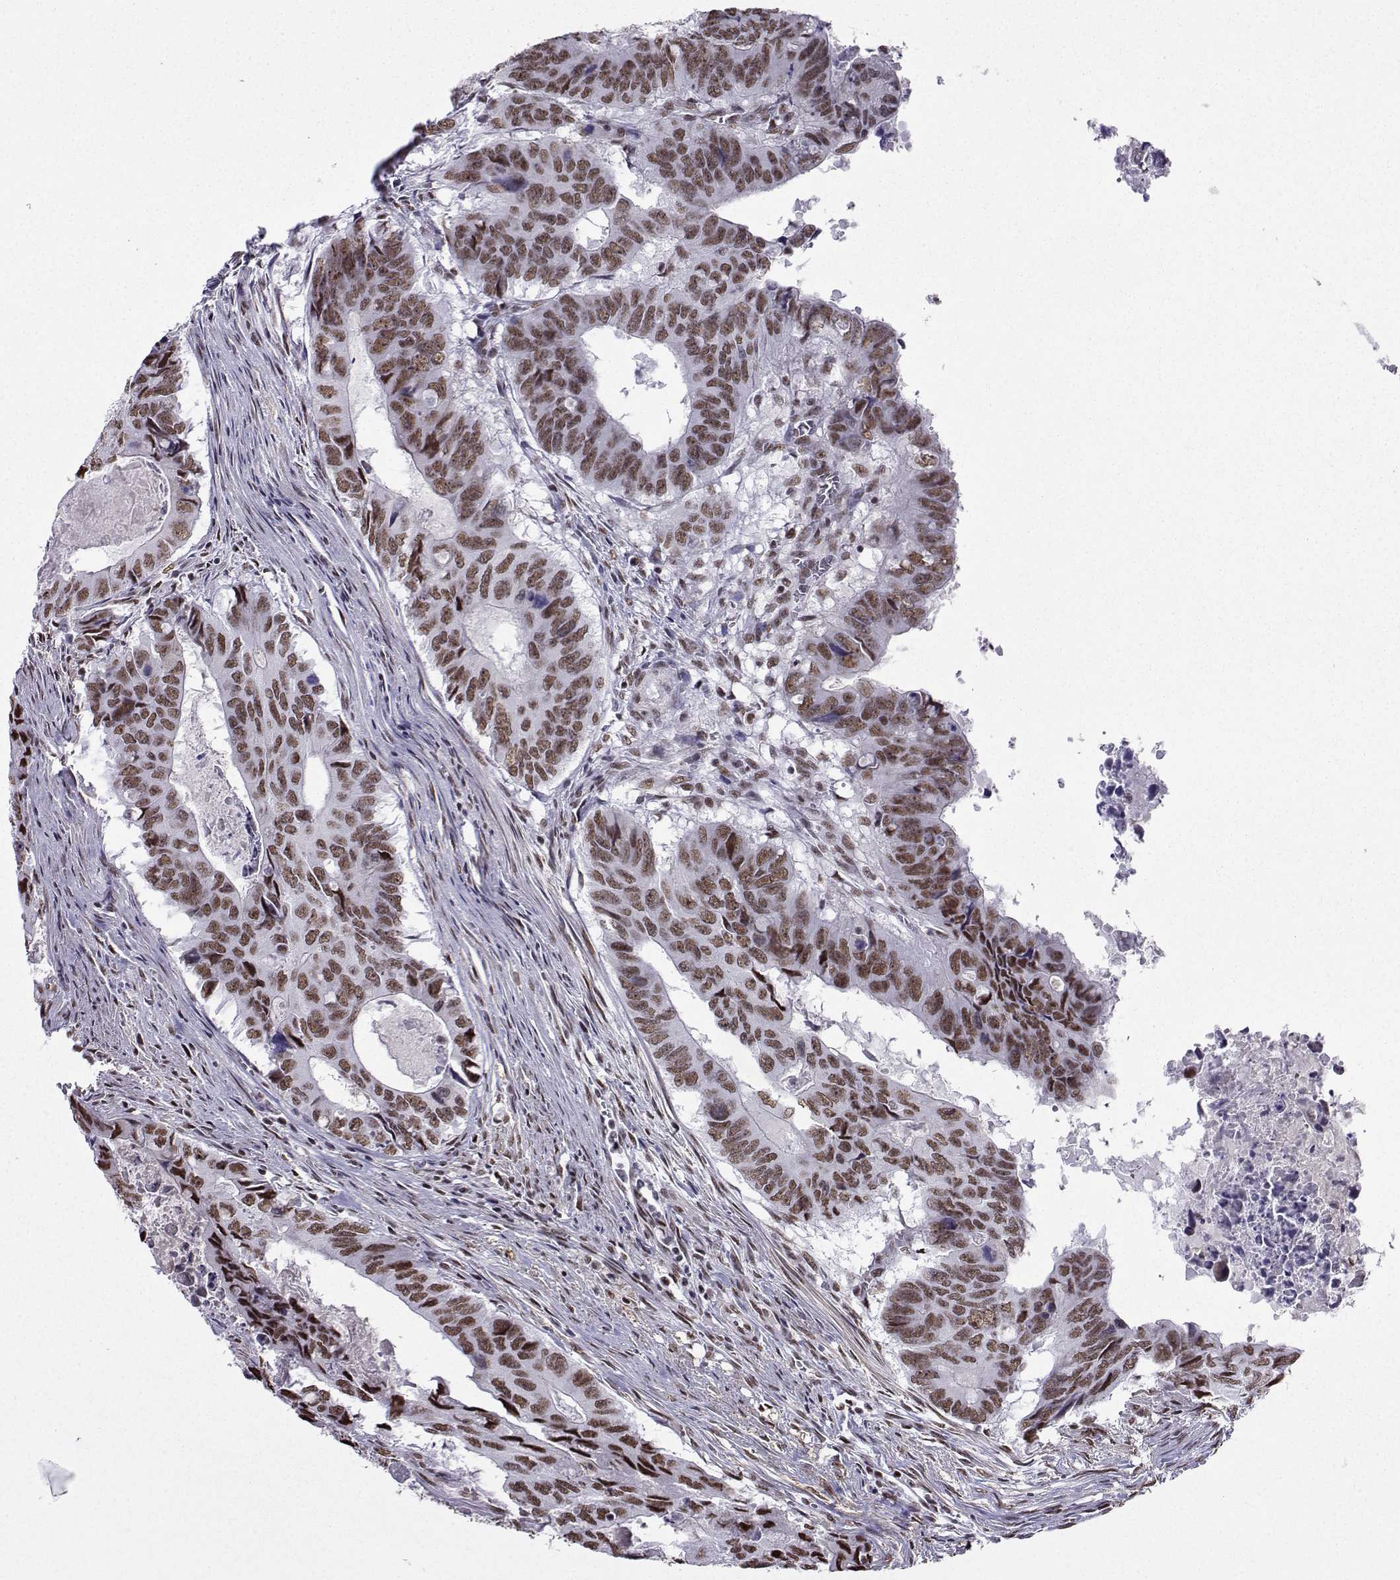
{"staining": {"intensity": "moderate", "quantity": ">75%", "location": "nuclear"}, "tissue": "colorectal cancer", "cell_type": "Tumor cells", "image_type": "cancer", "snomed": [{"axis": "morphology", "description": "Adenocarcinoma, NOS"}, {"axis": "topography", "description": "Colon"}], "caption": "Protein staining by immunohistochemistry (IHC) shows moderate nuclear expression in approximately >75% of tumor cells in adenocarcinoma (colorectal). (Stains: DAB (3,3'-diaminobenzidine) in brown, nuclei in blue, Microscopy: brightfield microscopy at high magnification).", "gene": "CCNK", "patient": {"sex": "male", "age": 79}}